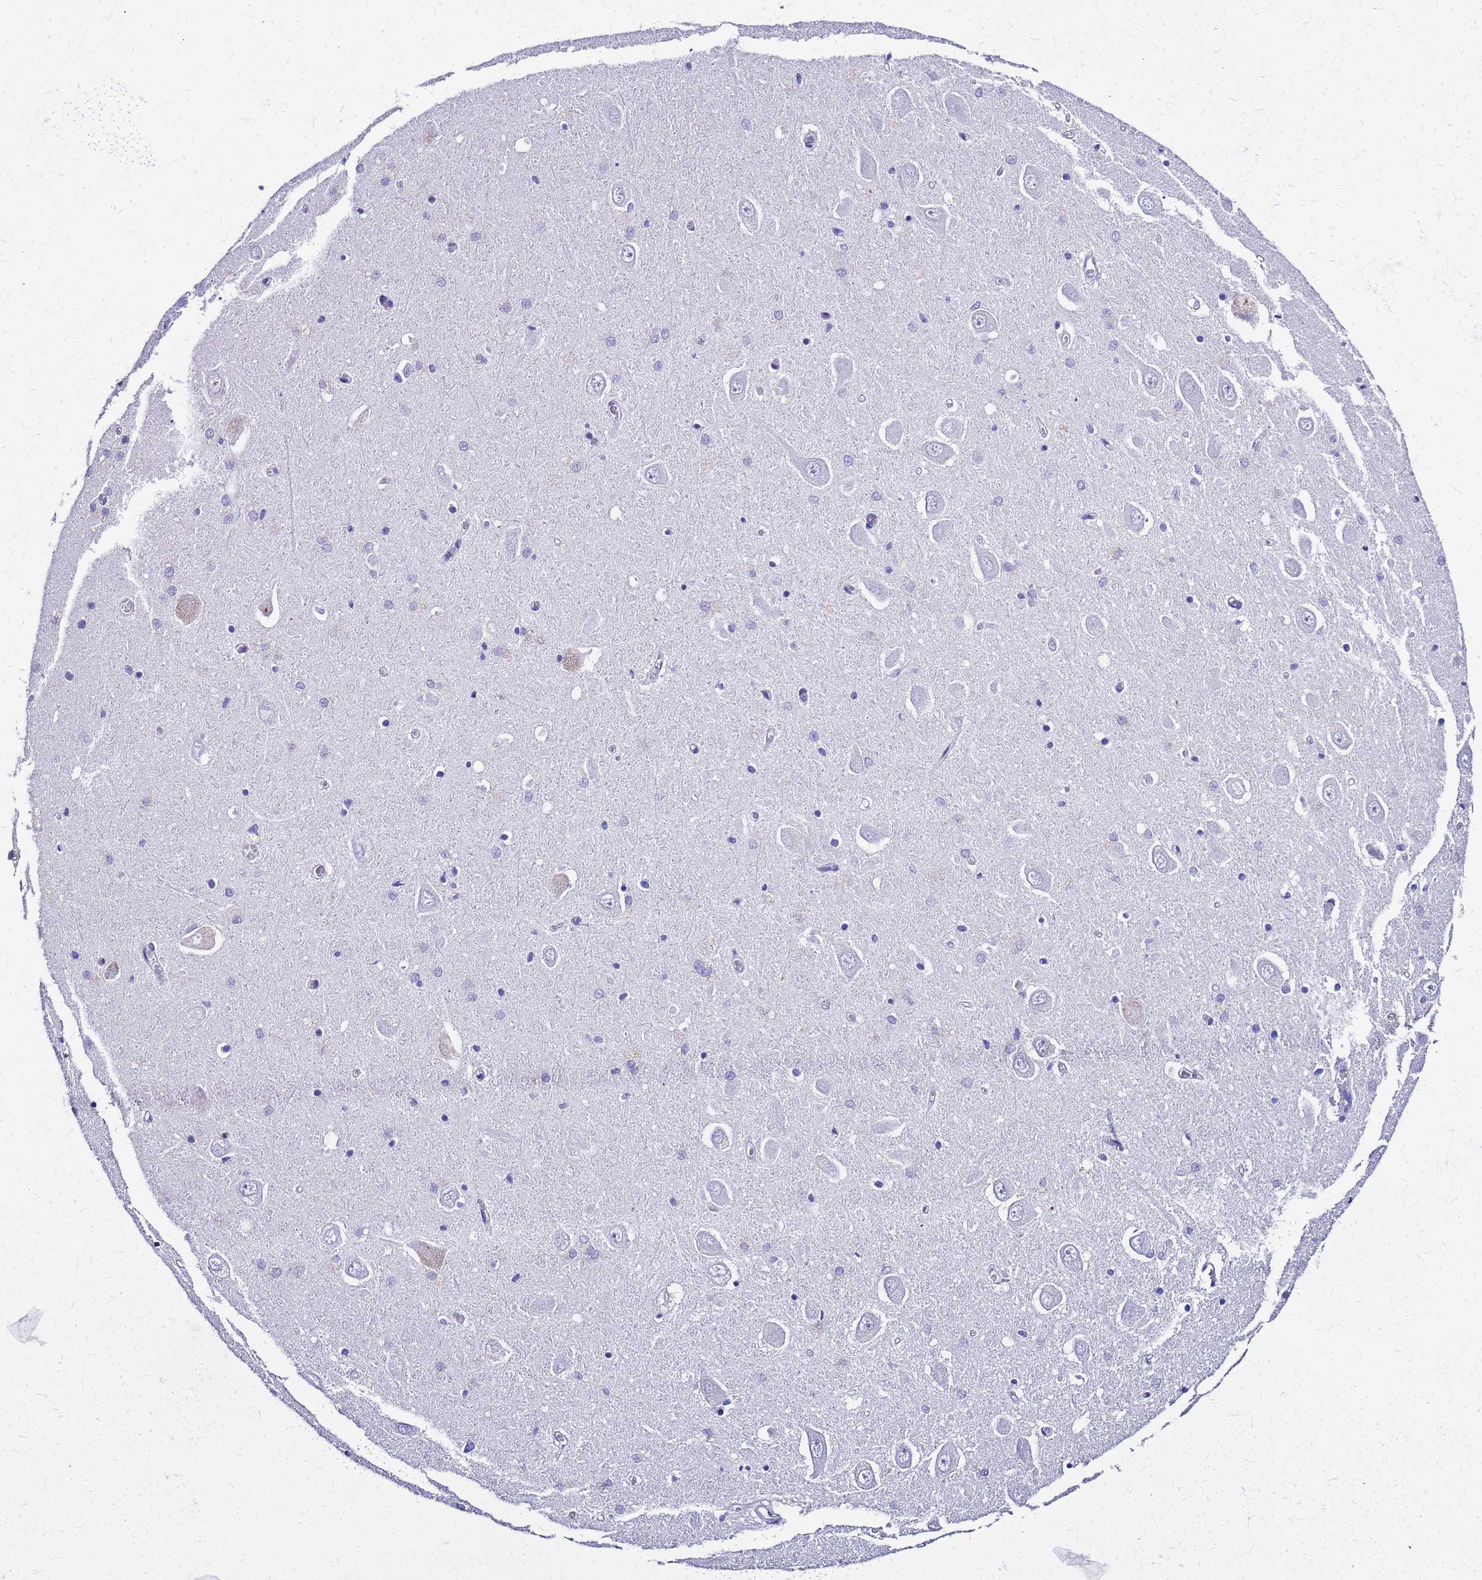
{"staining": {"intensity": "negative", "quantity": "none", "location": "none"}, "tissue": "hippocampus", "cell_type": "Glial cells", "image_type": "normal", "snomed": [{"axis": "morphology", "description": "Normal tissue, NOS"}, {"axis": "topography", "description": "Hippocampus"}], "caption": "High power microscopy image of an IHC image of benign hippocampus, revealing no significant staining in glial cells. (DAB (3,3'-diaminobenzidine) IHC visualized using brightfield microscopy, high magnification).", "gene": "SMIM21", "patient": {"sex": "male", "age": 70}}